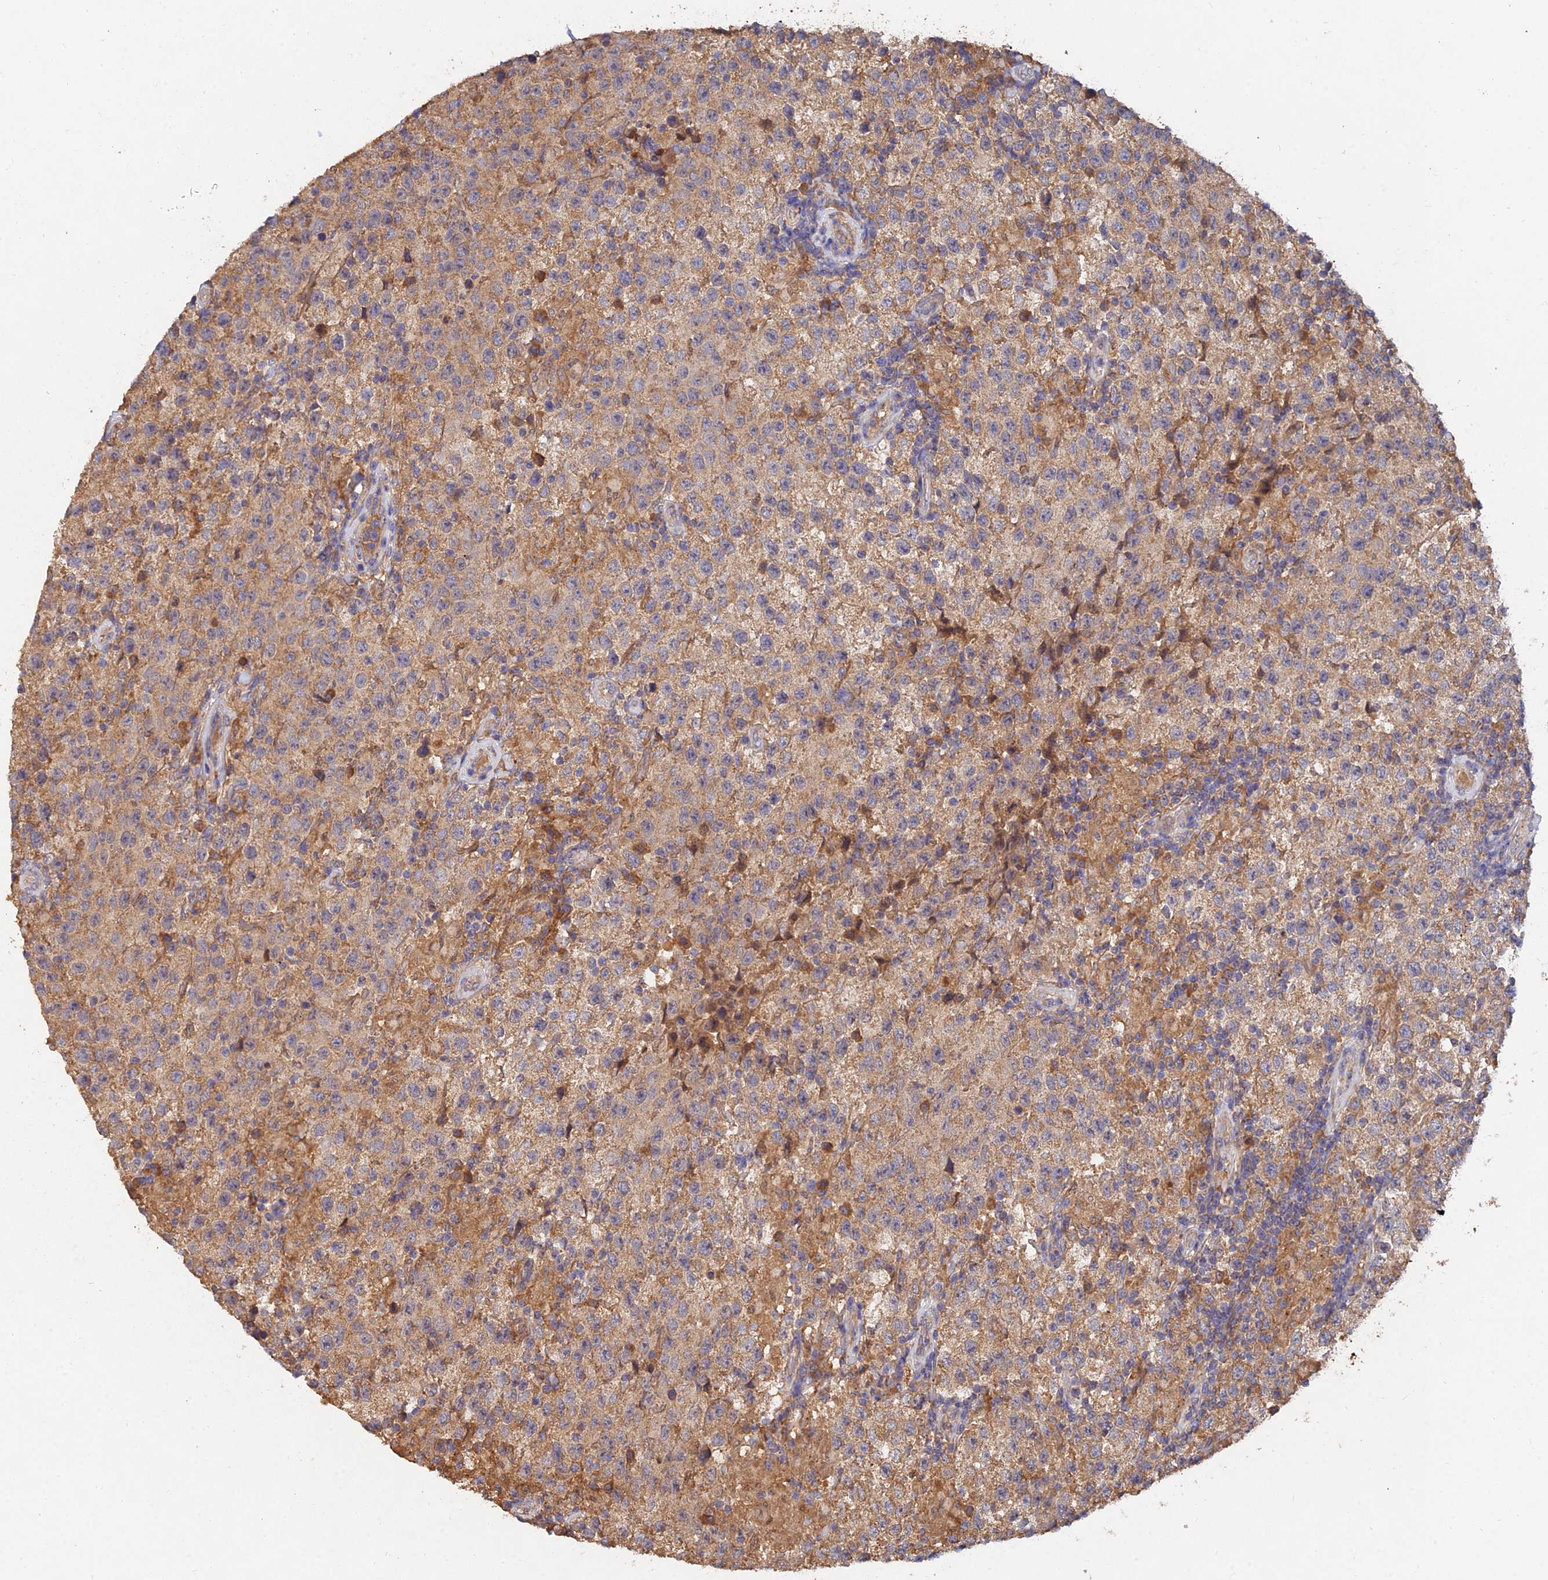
{"staining": {"intensity": "moderate", "quantity": "<25%", "location": "cytoplasmic/membranous"}, "tissue": "testis cancer", "cell_type": "Tumor cells", "image_type": "cancer", "snomed": [{"axis": "morphology", "description": "Seminoma, NOS"}, {"axis": "morphology", "description": "Carcinoma, Embryonal, NOS"}, {"axis": "topography", "description": "Testis"}], "caption": "Human testis cancer (embryonal carcinoma) stained for a protein (brown) displays moderate cytoplasmic/membranous positive expression in approximately <25% of tumor cells.", "gene": "SLC38A11", "patient": {"sex": "male", "age": 41}}